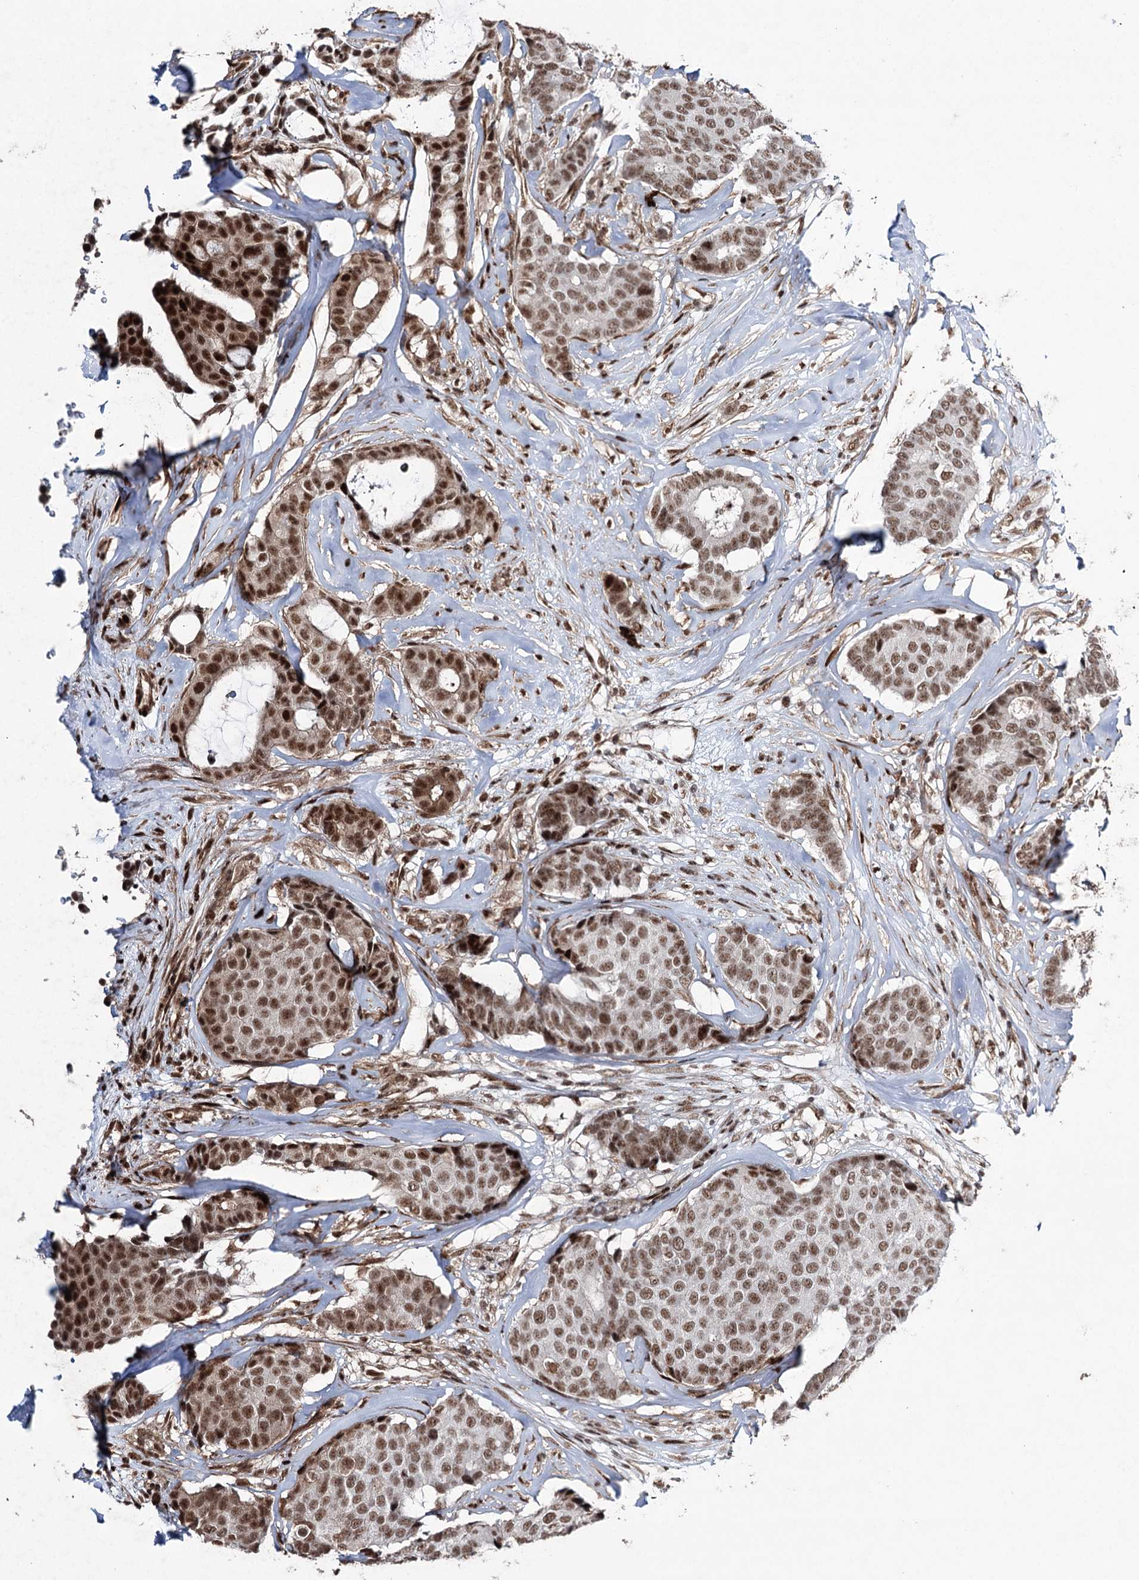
{"staining": {"intensity": "strong", "quantity": ">75%", "location": "nuclear"}, "tissue": "breast cancer", "cell_type": "Tumor cells", "image_type": "cancer", "snomed": [{"axis": "morphology", "description": "Duct carcinoma"}, {"axis": "topography", "description": "Breast"}], "caption": "This image shows IHC staining of breast cancer, with high strong nuclear expression in approximately >75% of tumor cells.", "gene": "PDCD4", "patient": {"sex": "female", "age": 75}}